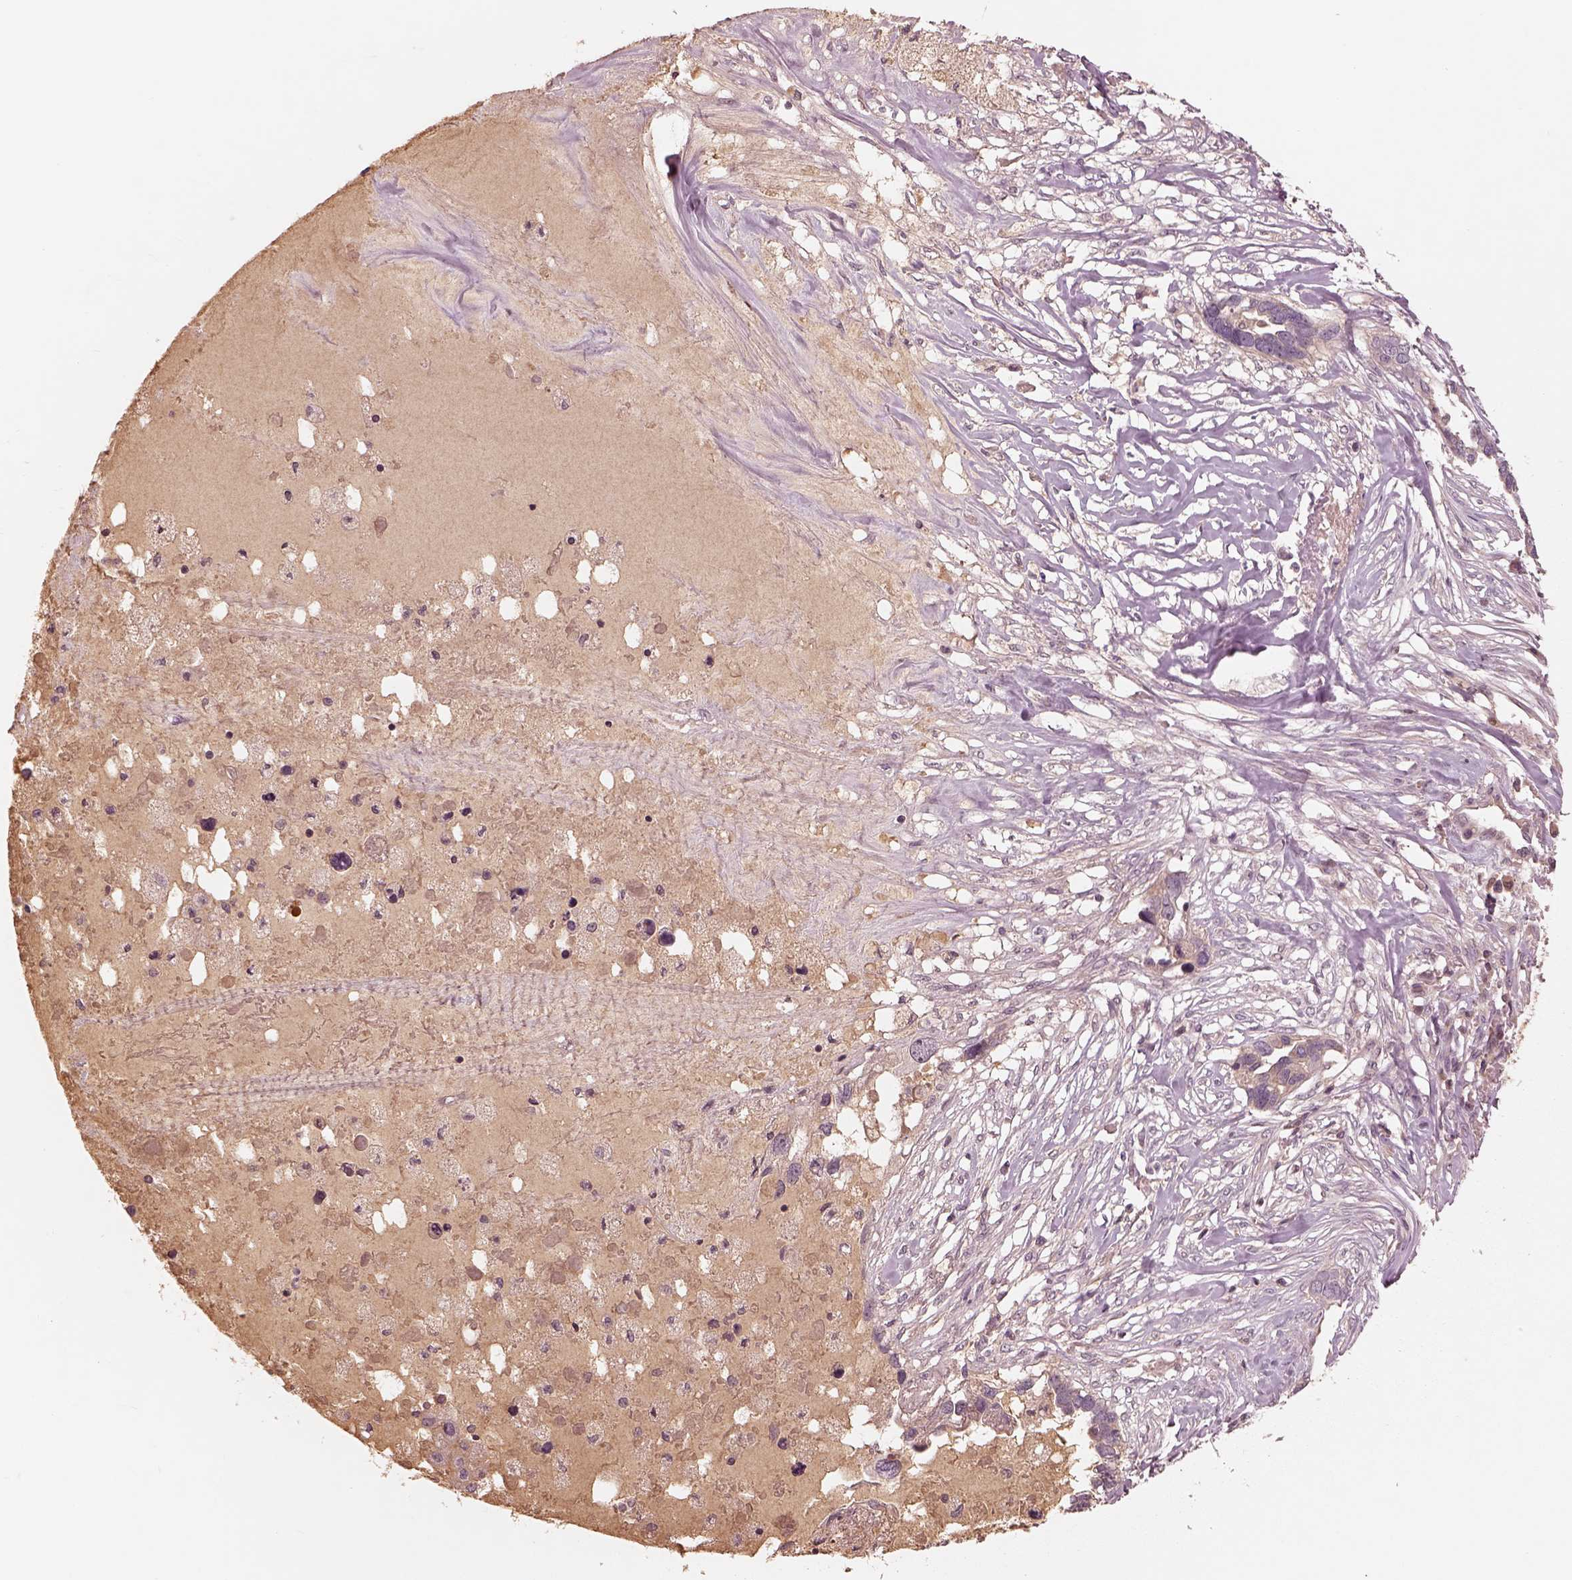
{"staining": {"intensity": "negative", "quantity": "none", "location": "none"}, "tissue": "ovarian cancer", "cell_type": "Tumor cells", "image_type": "cancer", "snomed": [{"axis": "morphology", "description": "Cystadenocarcinoma, serous, NOS"}, {"axis": "topography", "description": "Ovary"}], "caption": "The histopathology image demonstrates no staining of tumor cells in ovarian cancer (serous cystadenocarcinoma).", "gene": "TF", "patient": {"sex": "female", "age": 54}}